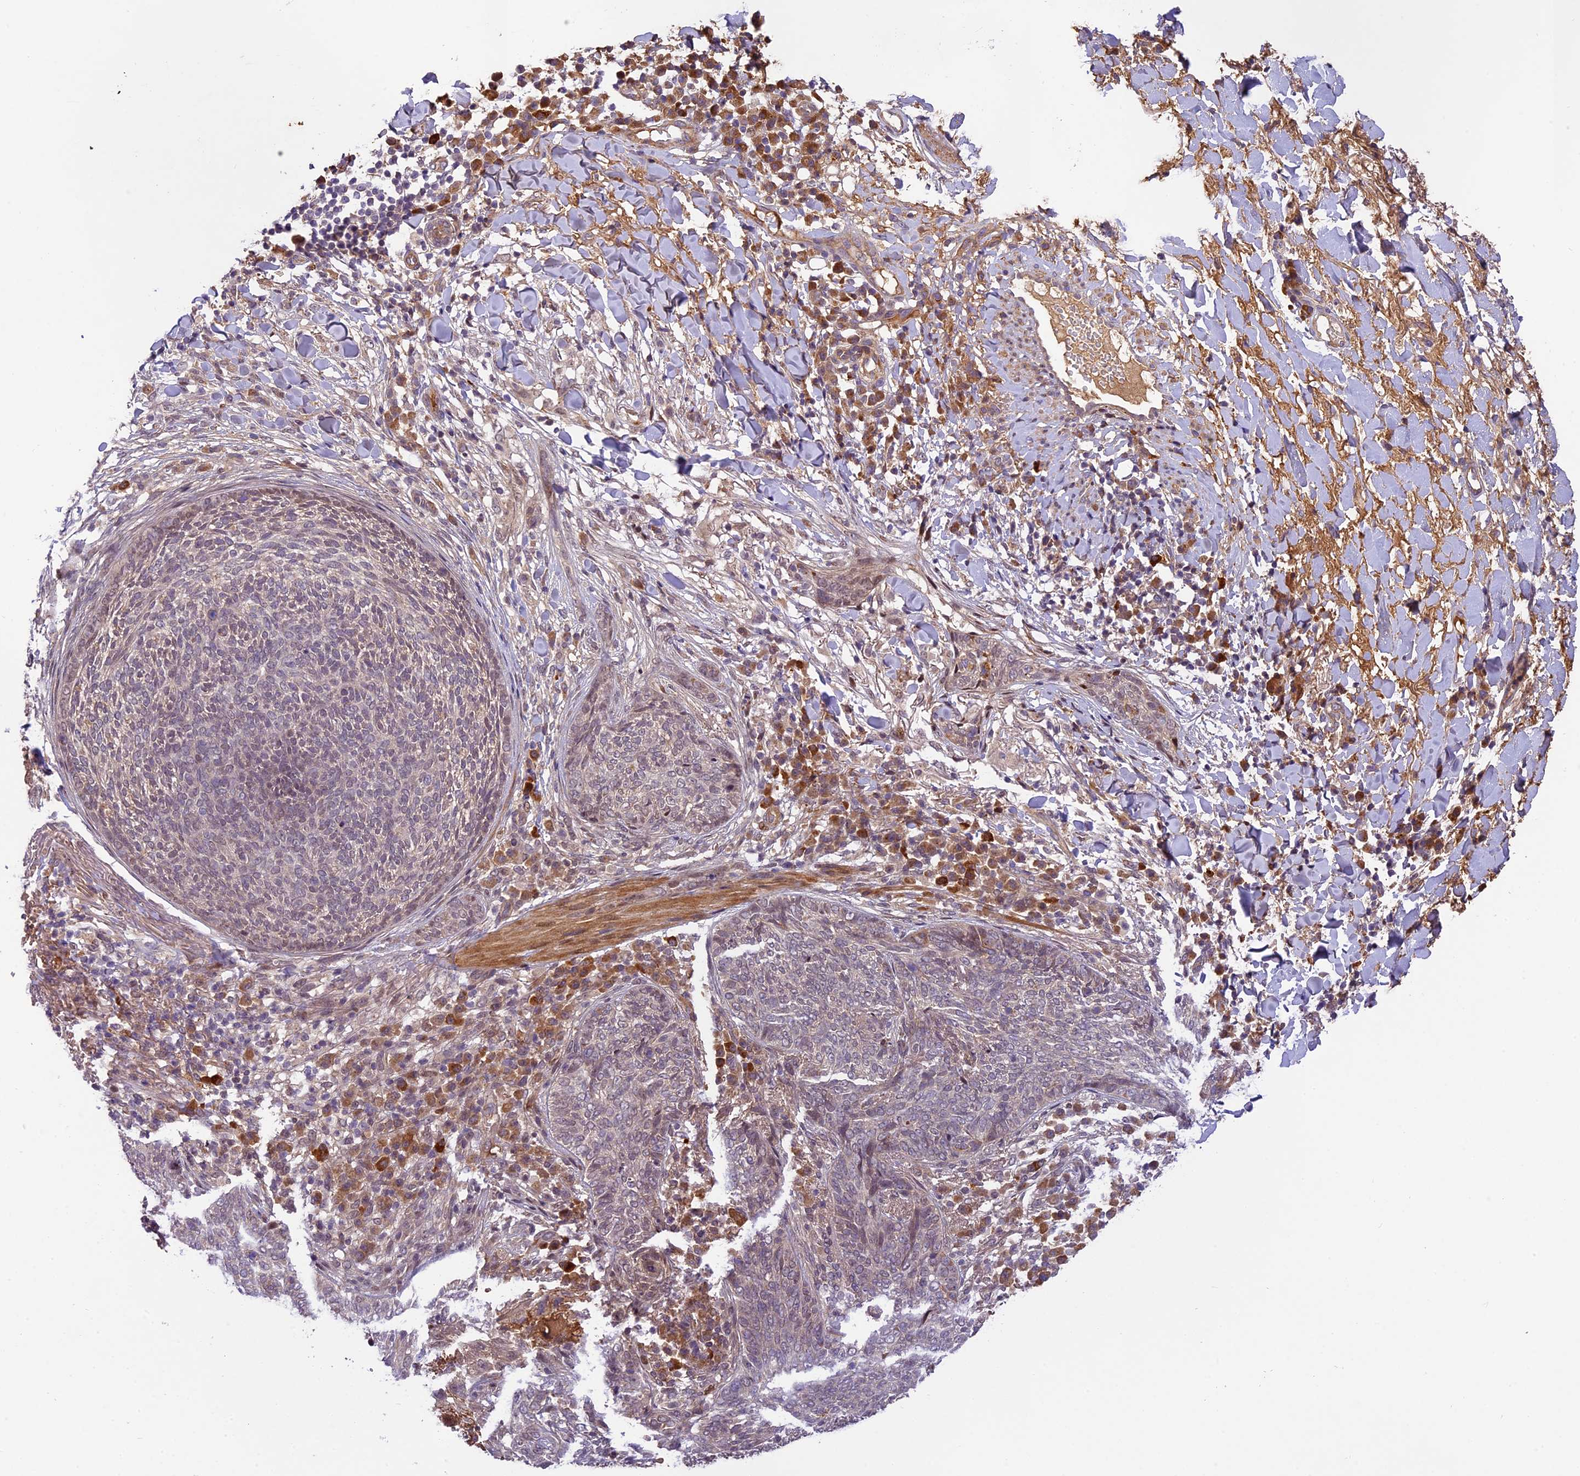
{"staining": {"intensity": "weak", "quantity": "25%-75%", "location": "nuclear"}, "tissue": "skin cancer", "cell_type": "Tumor cells", "image_type": "cancer", "snomed": [{"axis": "morphology", "description": "Basal cell carcinoma"}, {"axis": "topography", "description": "Skin"}], "caption": "Basal cell carcinoma (skin) tissue demonstrates weak nuclear positivity in about 25%-75% of tumor cells (IHC, brightfield microscopy, high magnification).", "gene": "NEK8", "patient": {"sex": "male", "age": 85}}